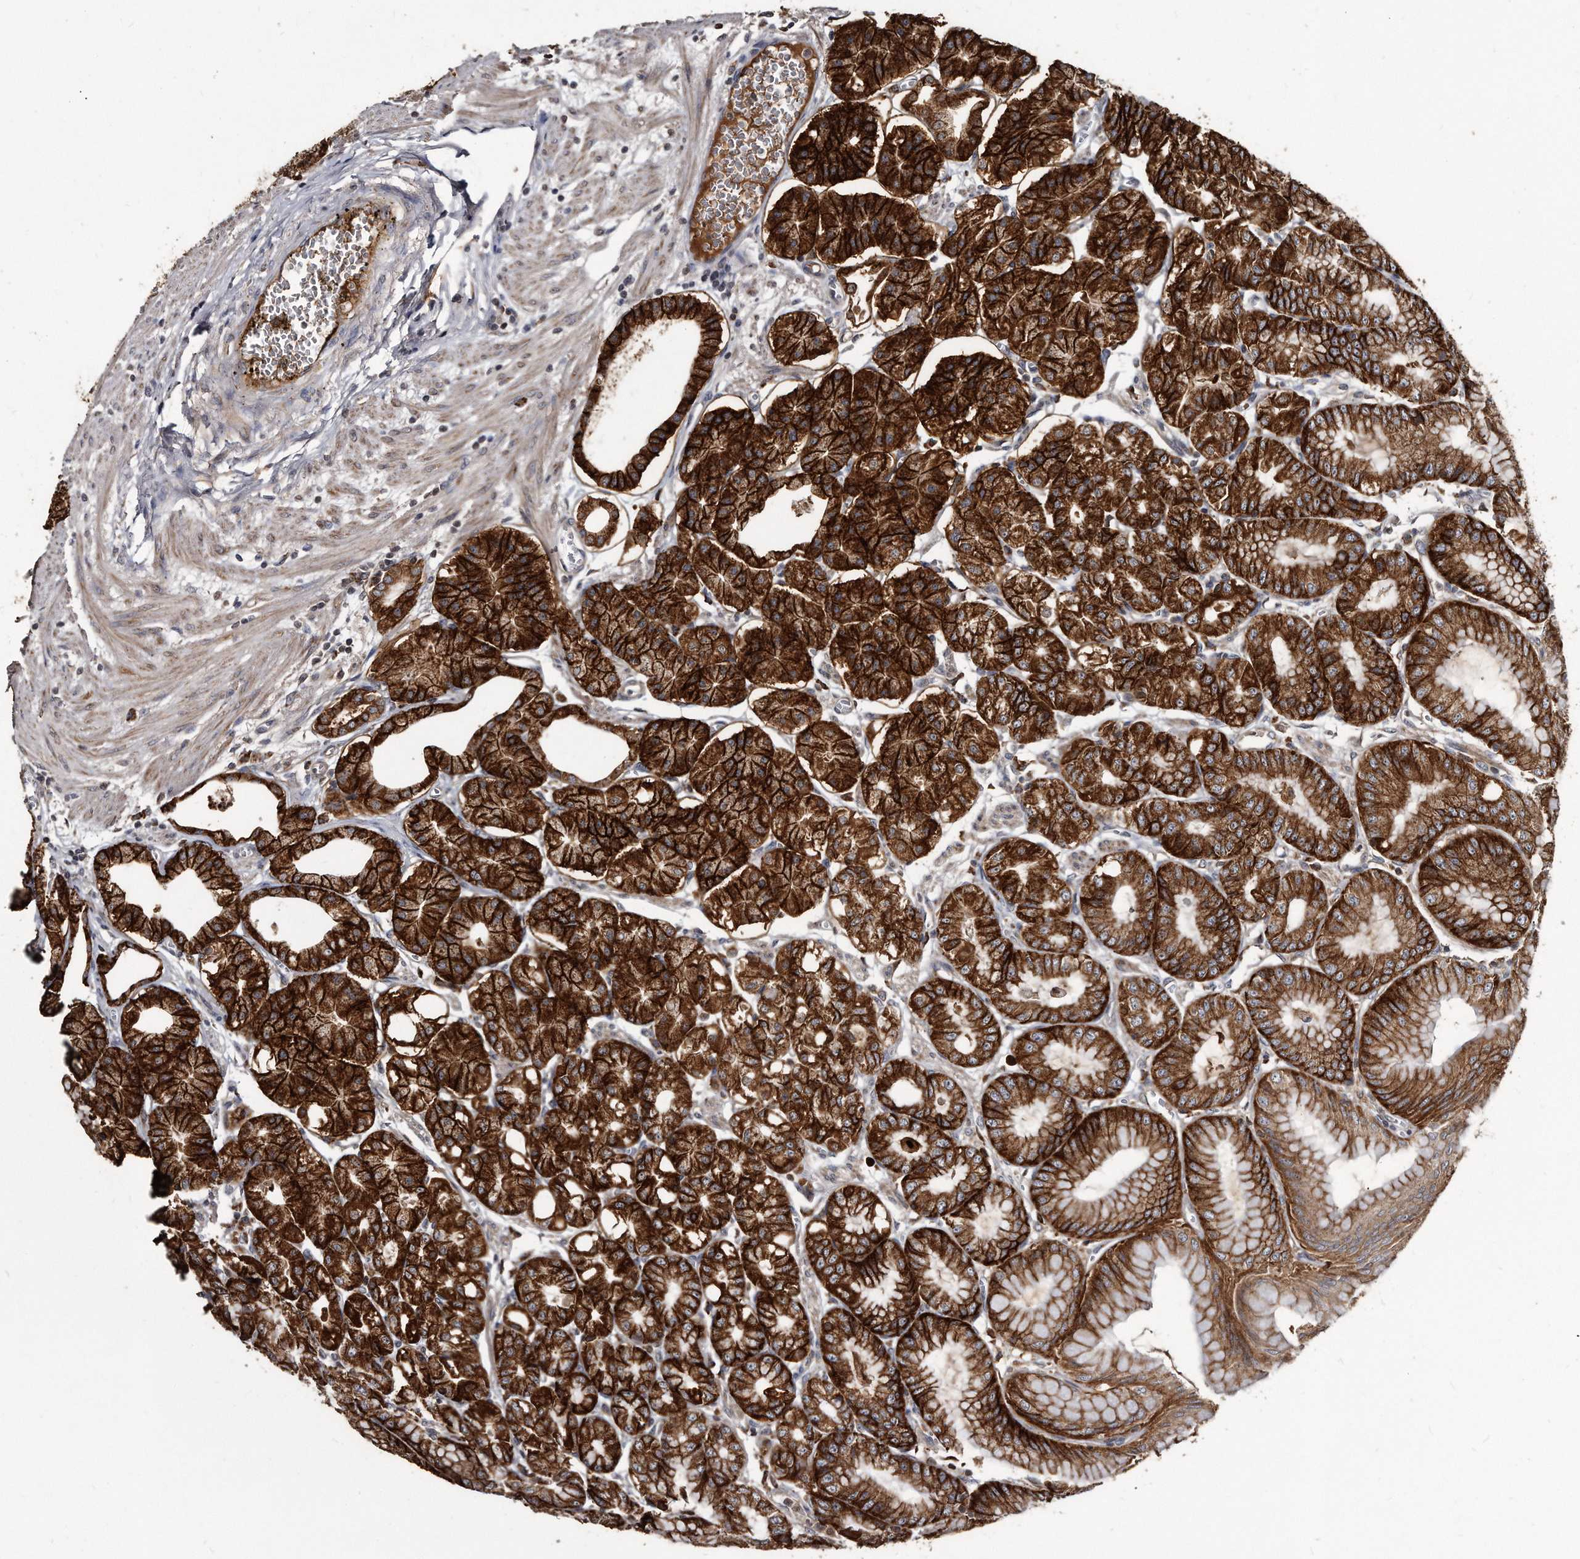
{"staining": {"intensity": "strong", "quantity": ">75%", "location": "cytoplasmic/membranous"}, "tissue": "stomach", "cell_type": "Glandular cells", "image_type": "normal", "snomed": [{"axis": "morphology", "description": "Normal tissue, NOS"}, {"axis": "topography", "description": "Stomach, lower"}], "caption": "Strong cytoplasmic/membranous staining for a protein is identified in approximately >75% of glandular cells of benign stomach using IHC.", "gene": "FAM136A", "patient": {"sex": "male", "age": 71}}